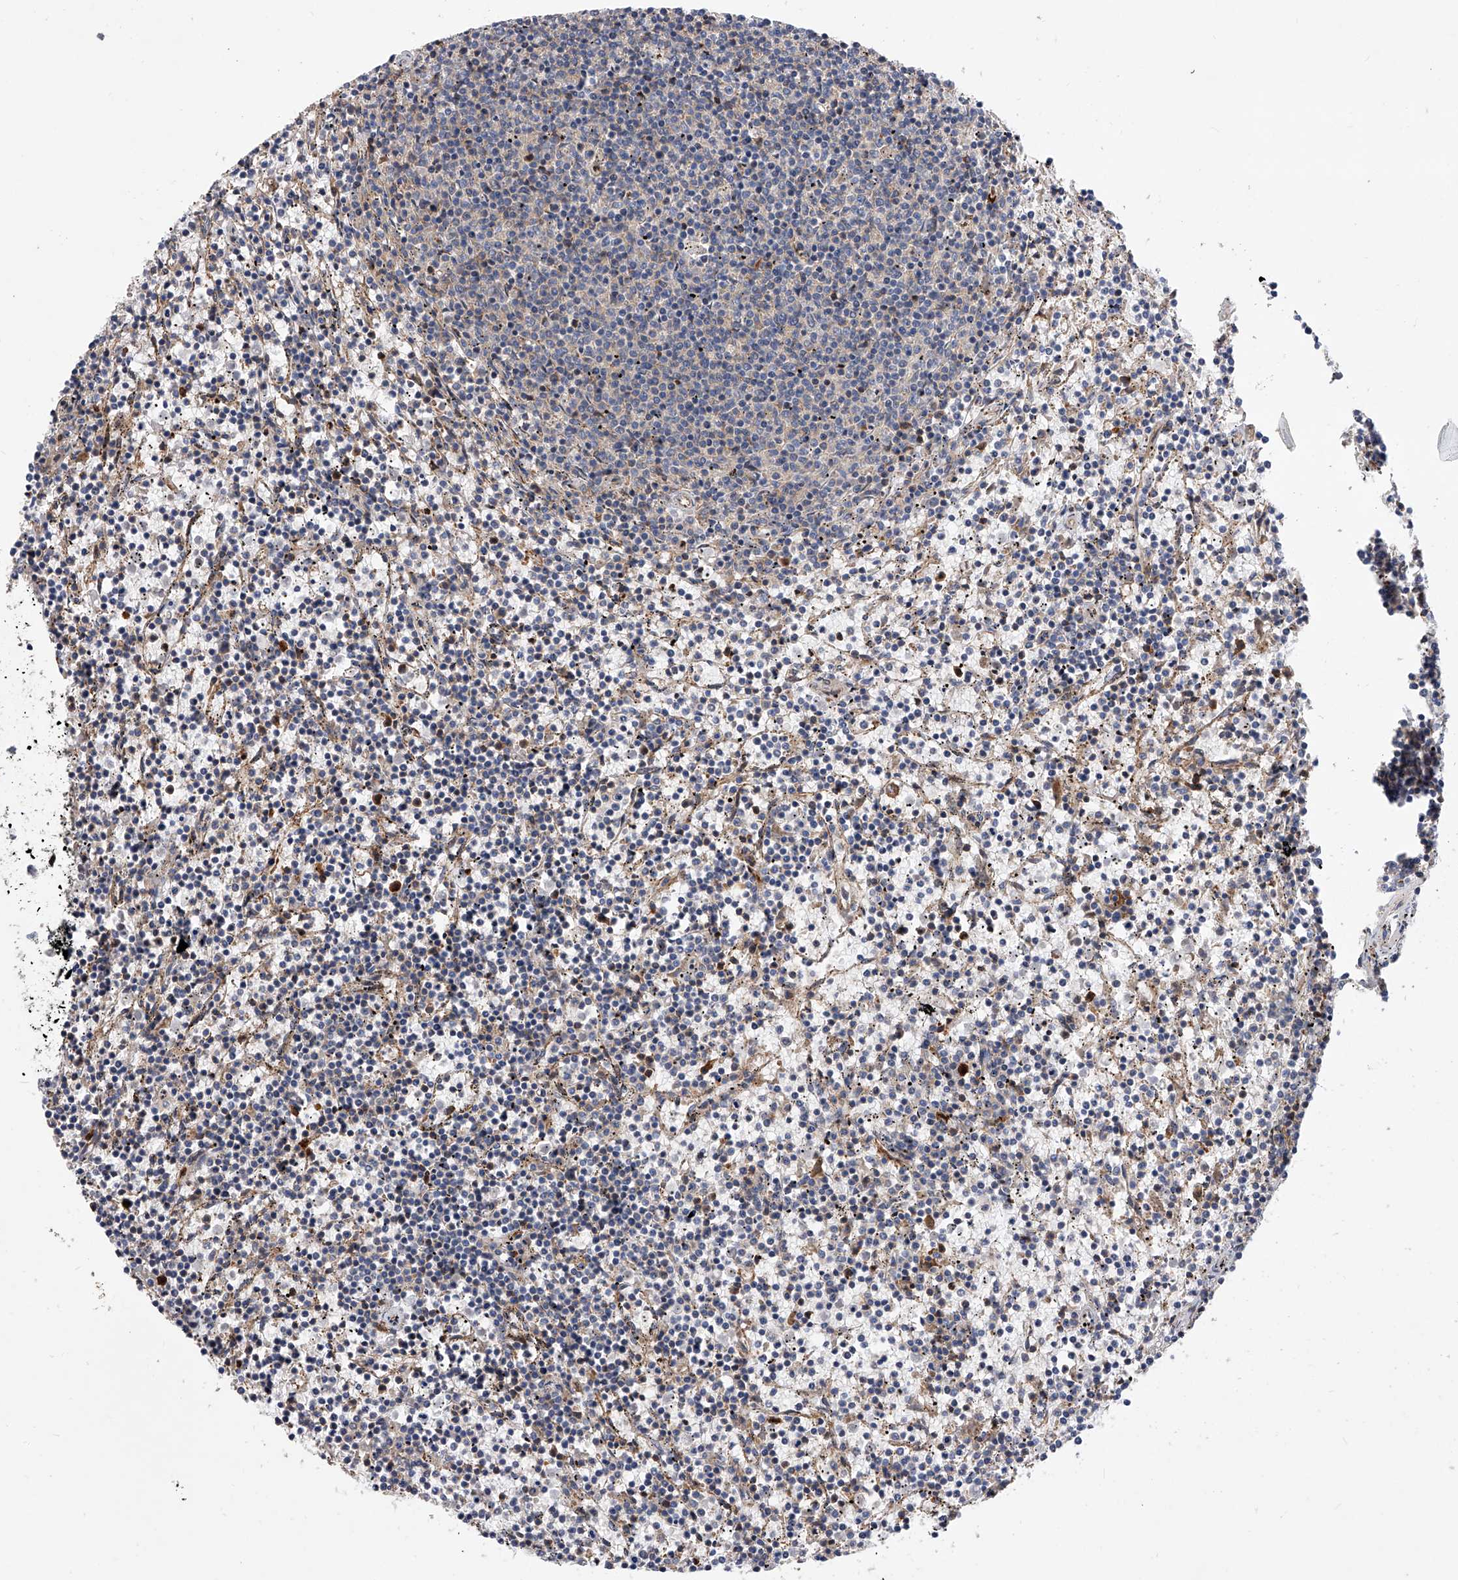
{"staining": {"intensity": "negative", "quantity": "none", "location": "none"}, "tissue": "lymphoma", "cell_type": "Tumor cells", "image_type": "cancer", "snomed": [{"axis": "morphology", "description": "Malignant lymphoma, non-Hodgkin's type, Low grade"}, {"axis": "topography", "description": "Spleen"}], "caption": "High magnification brightfield microscopy of malignant lymphoma, non-Hodgkin's type (low-grade) stained with DAB (3,3'-diaminobenzidine) (brown) and counterstained with hematoxylin (blue): tumor cells show no significant positivity.", "gene": "PDSS2", "patient": {"sex": "female", "age": 50}}